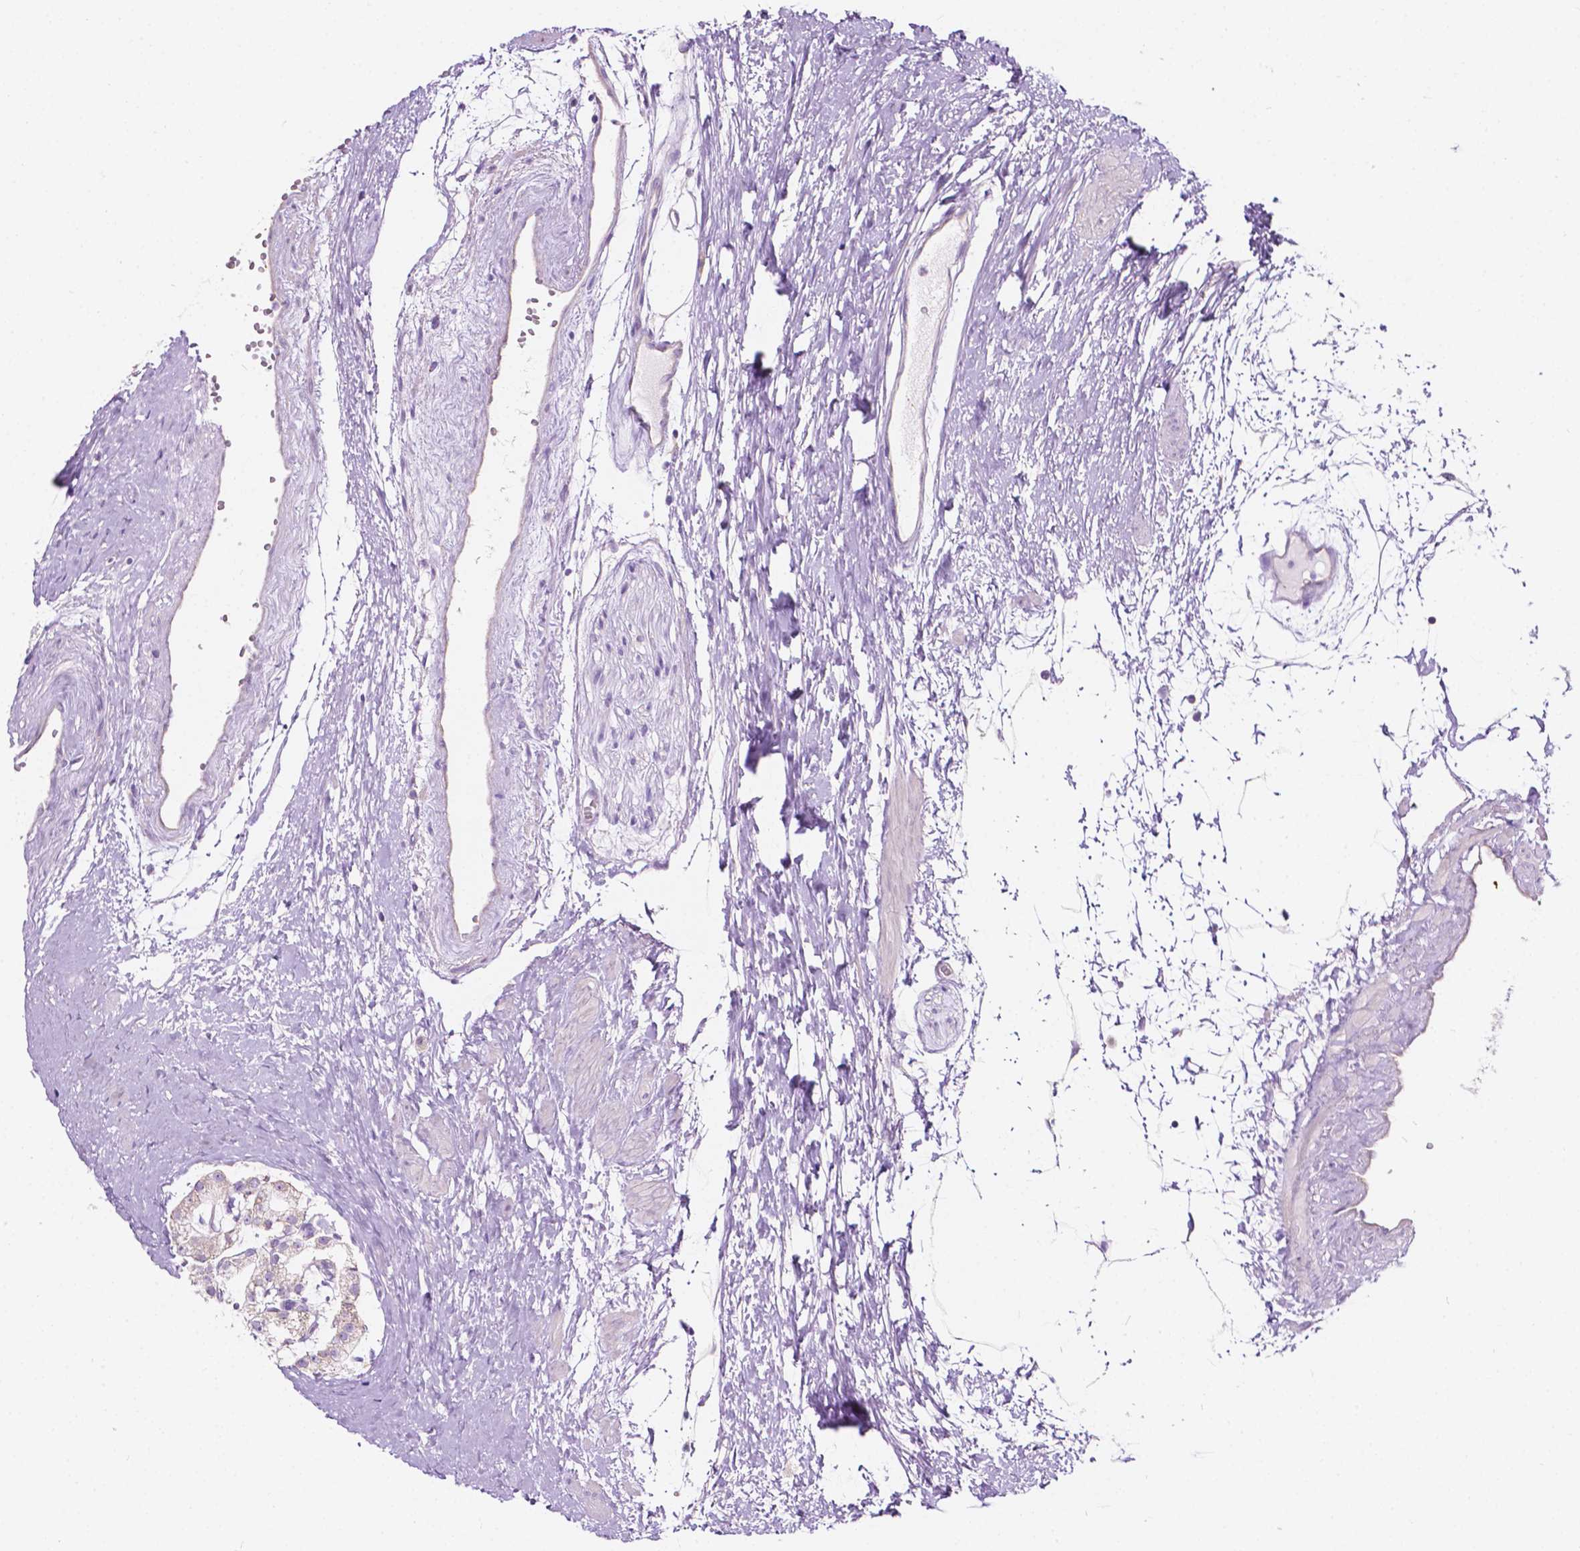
{"staining": {"intensity": "negative", "quantity": "none", "location": "none"}, "tissue": "prostate cancer", "cell_type": "Tumor cells", "image_type": "cancer", "snomed": [{"axis": "morphology", "description": "Adenocarcinoma, High grade"}, {"axis": "topography", "description": "Prostate"}], "caption": "The IHC photomicrograph has no significant expression in tumor cells of prostate cancer (high-grade adenocarcinoma) tissue. (Brightfield microscopy of DAB IHC at high magnification).", "gene": "NOS1AP", "patient": {"sex": "male", "age": 71}}